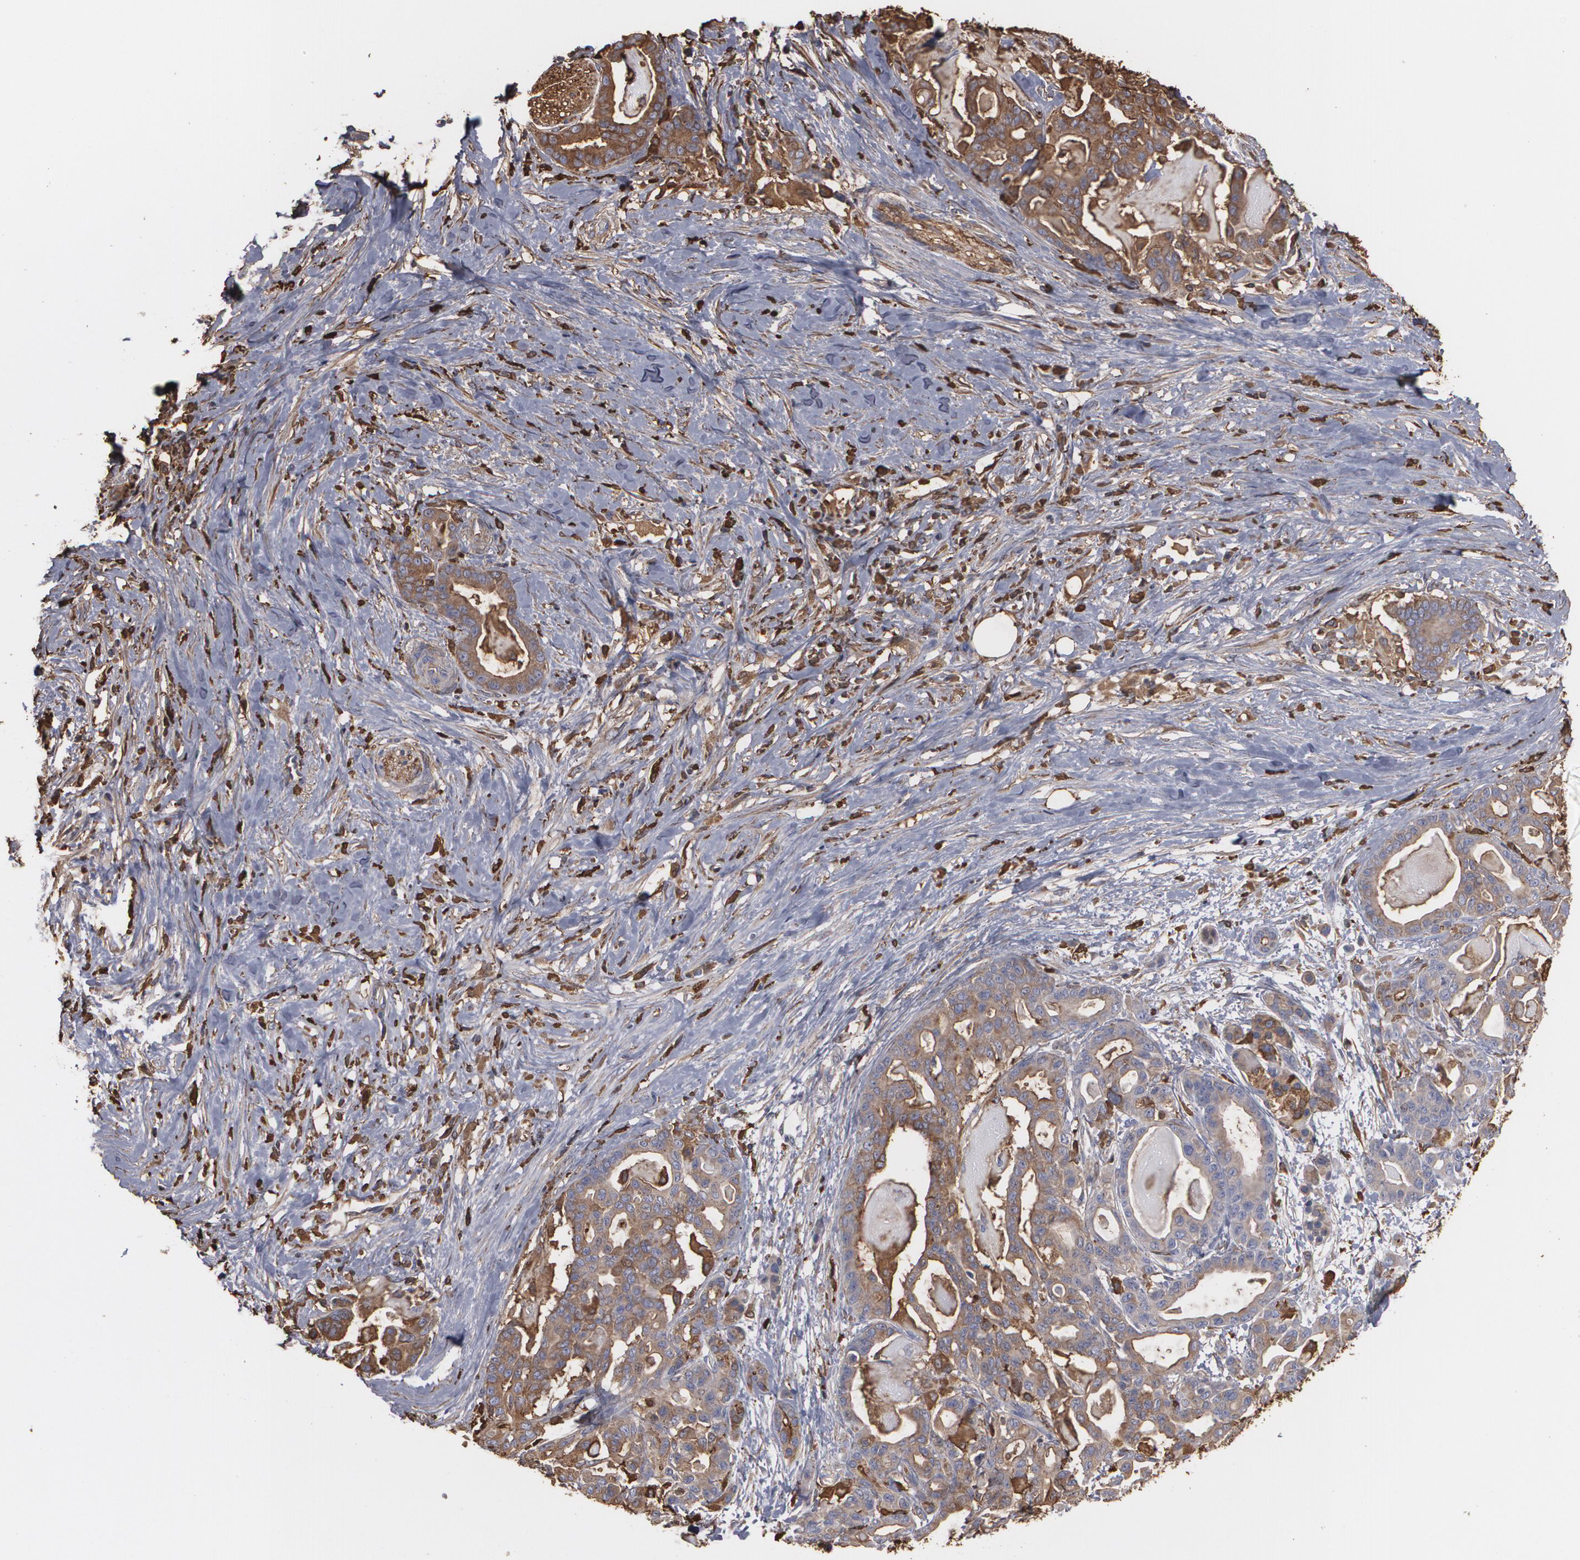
{"staining": {"intensity": "strong", "quantity": ">75%", "location": "cytoplasmic/membranous"}, "tissue": "pancreatic cancer", "cell_type": "Tumor cells", "image_type": "cancer", "snomed": [{"axis": "morphology", "description": "Adenocarcinoma, NOS"}, {"axis": "topography", "description": "Pancreas"}], "caption": "Pancreatic cancer stained for a protein reveals strong cytoplasmic/membranous positivity in tumor cells. The staining was performed using DAB to visualize the protein expression in brown, while the nuclei were stained in blue with hematoxylin (Magnification: 20x).", "gene": "ODC1", "patient": {"sex": "male", "age": 63}}